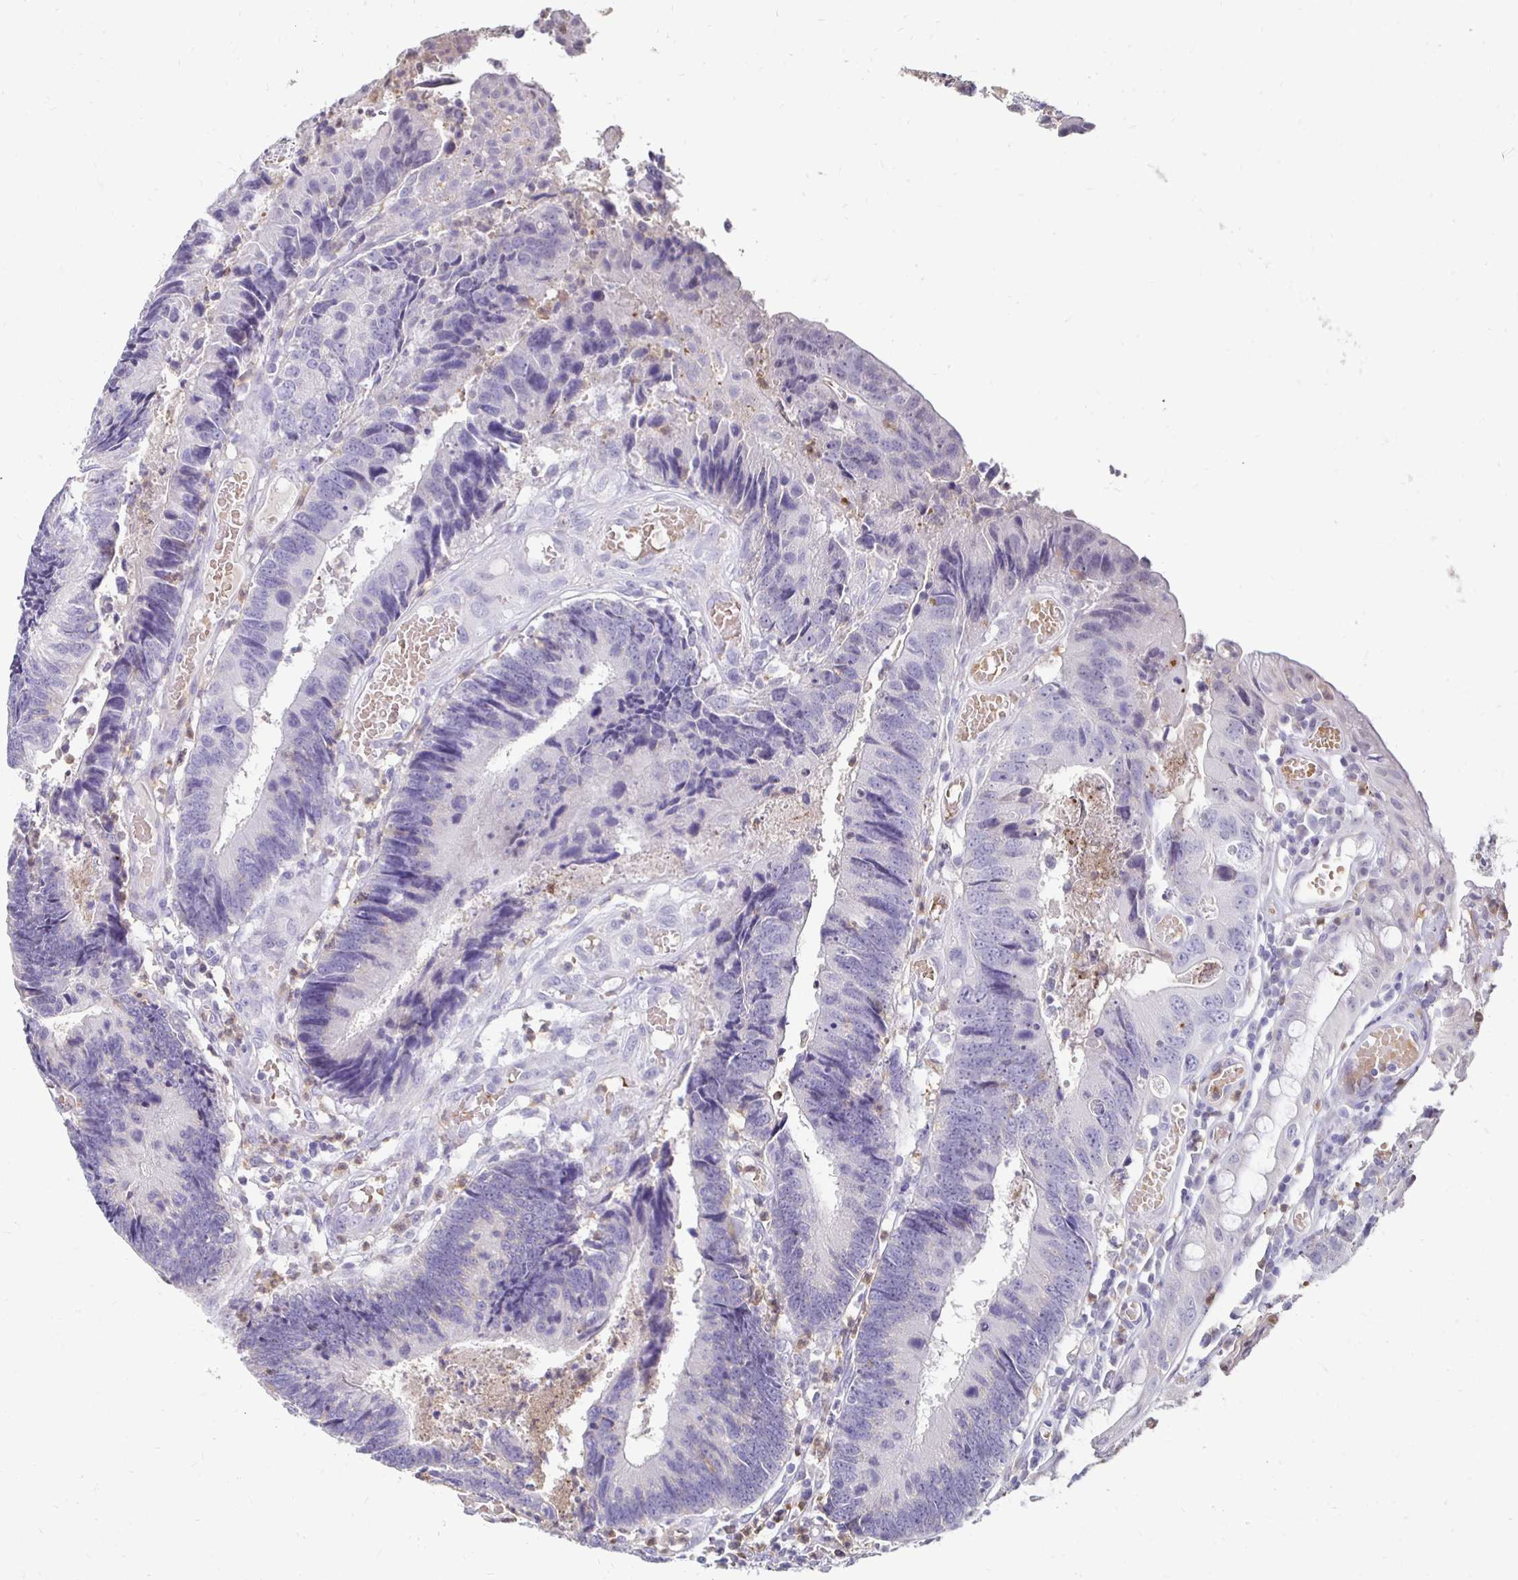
{"staining": {"intensity": "negative", "quantity": "none", "location": "none"}, "tissue": "colorectal cancer", "cell_type": "Tumor cells", "image_type": "cancer", "snomed": [{"axis": "morphology", "description": "Adenocarcinoma, NOS"}, {"axis": "topography", "description": "Colon"}], "caption": "A photomicrograph of colorectal cancer stained for a protein demonstrates no brown staining in tumor cells.", "gene": "GK2", "patient": {"sex": "female", "age": 67}}